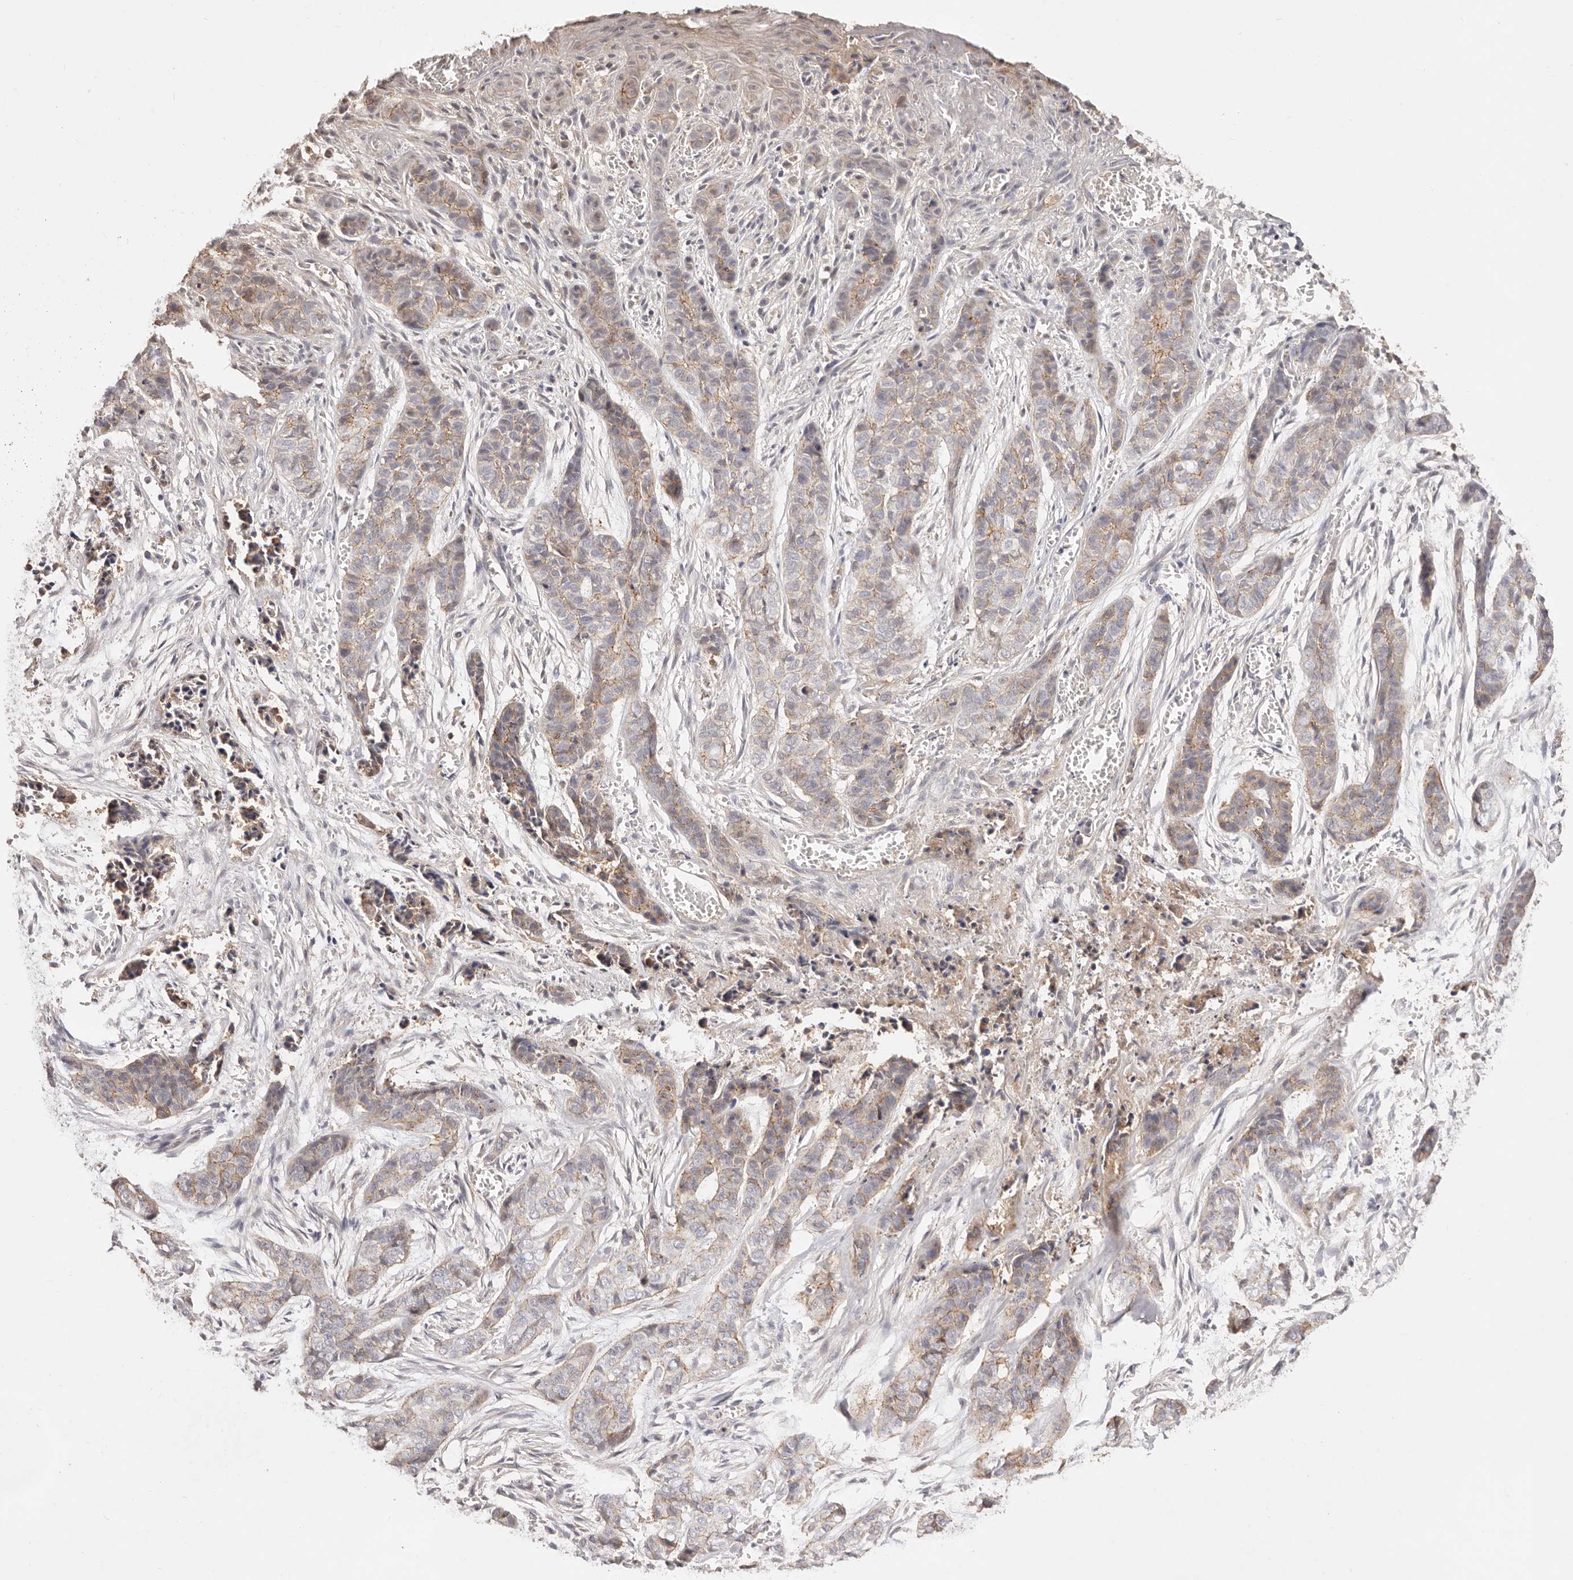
{"staining": {"intensity": "weak", "quantity": "<25%", "location": "cytoplasmic/membranous"}, "tissue": "skin cancer", "cell_type": "Tumor cells", "image_type": "cancer", "snomed": [{"axis": "morphology", "description": "Basal cell carcinoma"}, {"axis": "topography", "description": "Skin"}], "caption": "High power microscopy photomicrograph of an immunohistochemistry (IHC) photomicrograph of basal cell carcinoma (skin), revealing no significant expression in tumor cells.", "gene": "CXADR", "patient": {"sex": "female", "age": 64}}